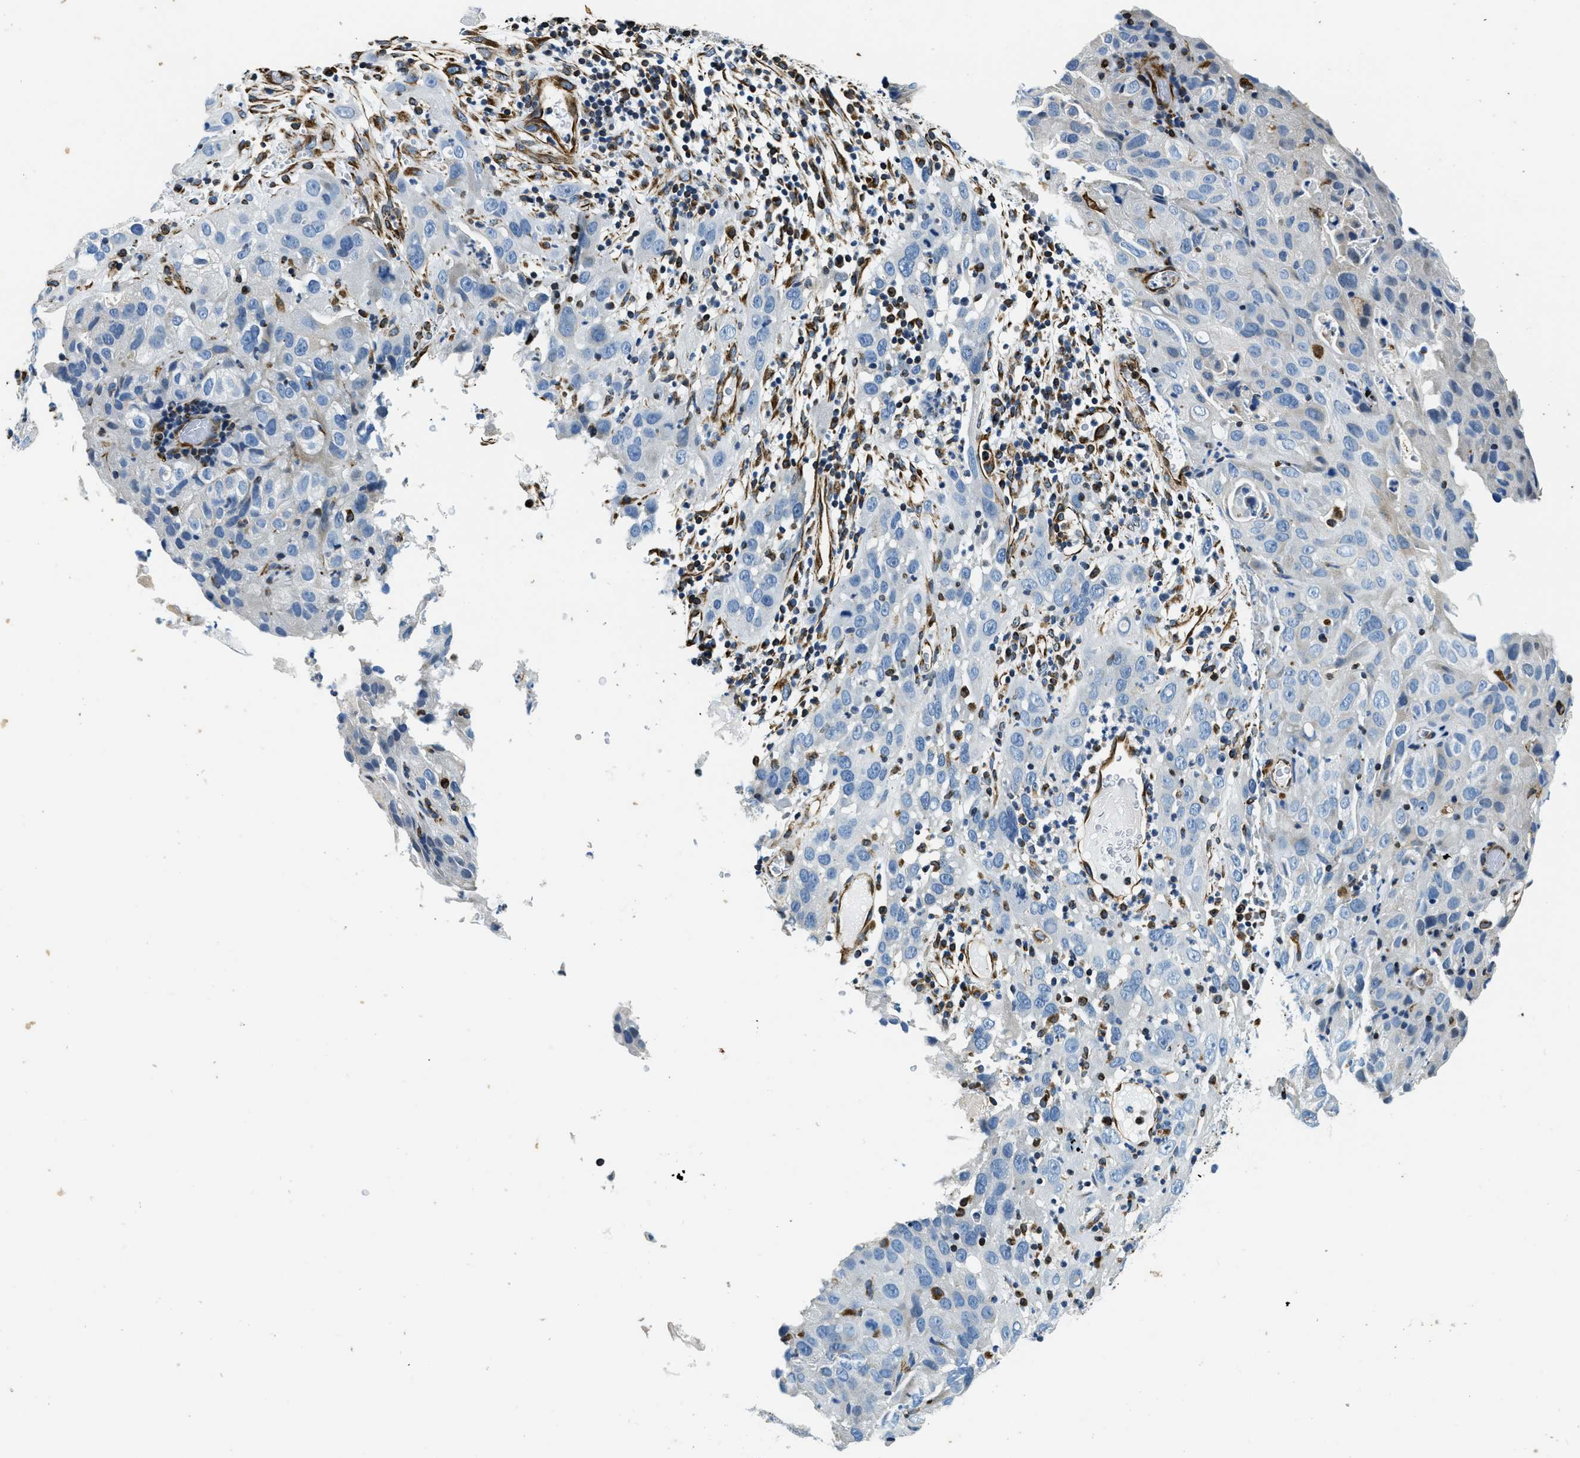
{"staining": {"intensity": "negative", "quantity": "none", "location": "none"}, "tissue": "cervical cancer", "cell_type": "Tumor cells", "image_type": "cancer", "snomed": [{"axis": "morphology", "description": "Squamous cell carcinoma, NOS"}, {"axis": "topography", "description": "Cervix"}], "caption": "High power microscopy image of an immunohistochemistry (IHC) photomicrograph of squamous cell carcinoma (cervical), revealing no significant staining in tumor cells.", "gene": "GNS", "patient": {"sex": "female", "age": 32}}